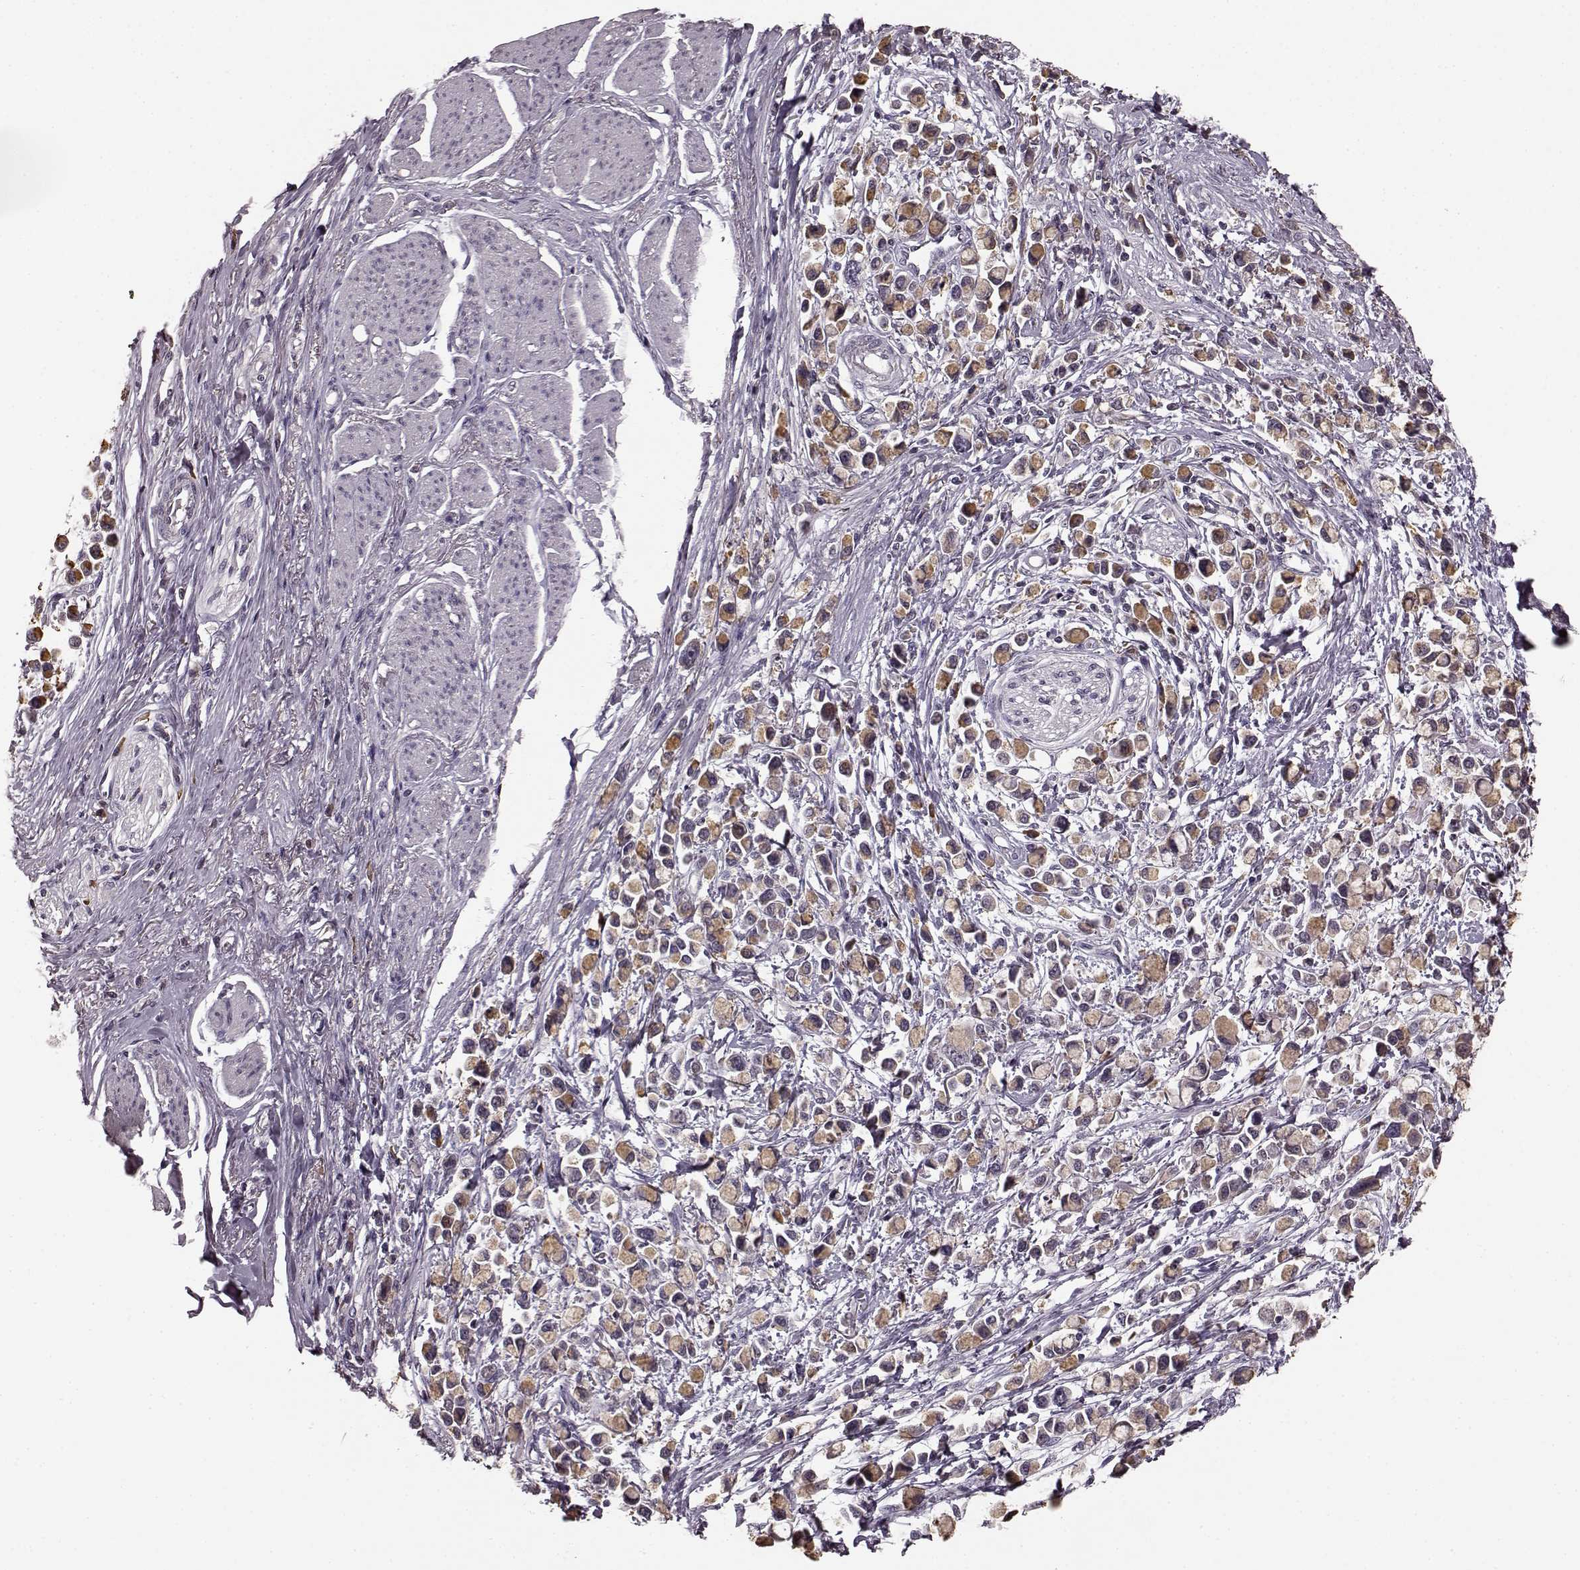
{"staining": {"intensity": "weak", "quantity": "<25%", "location": "cytoplasmic/membranous"}, "tissue": "stomach cancer", "cell_type": "Tumor cells", "image_type": "cancer", "snomed": [{"axis": "morphology", "description": "Adenocarcinoma, NOS"}, {"axis": "topography", "description": "Stomach"}], "caption": "The micrograph displays no staining of tumor cells in stomach adenocarcinoma.", "gene": "NRL", "patient": {"sex": "female", "age": 81}}